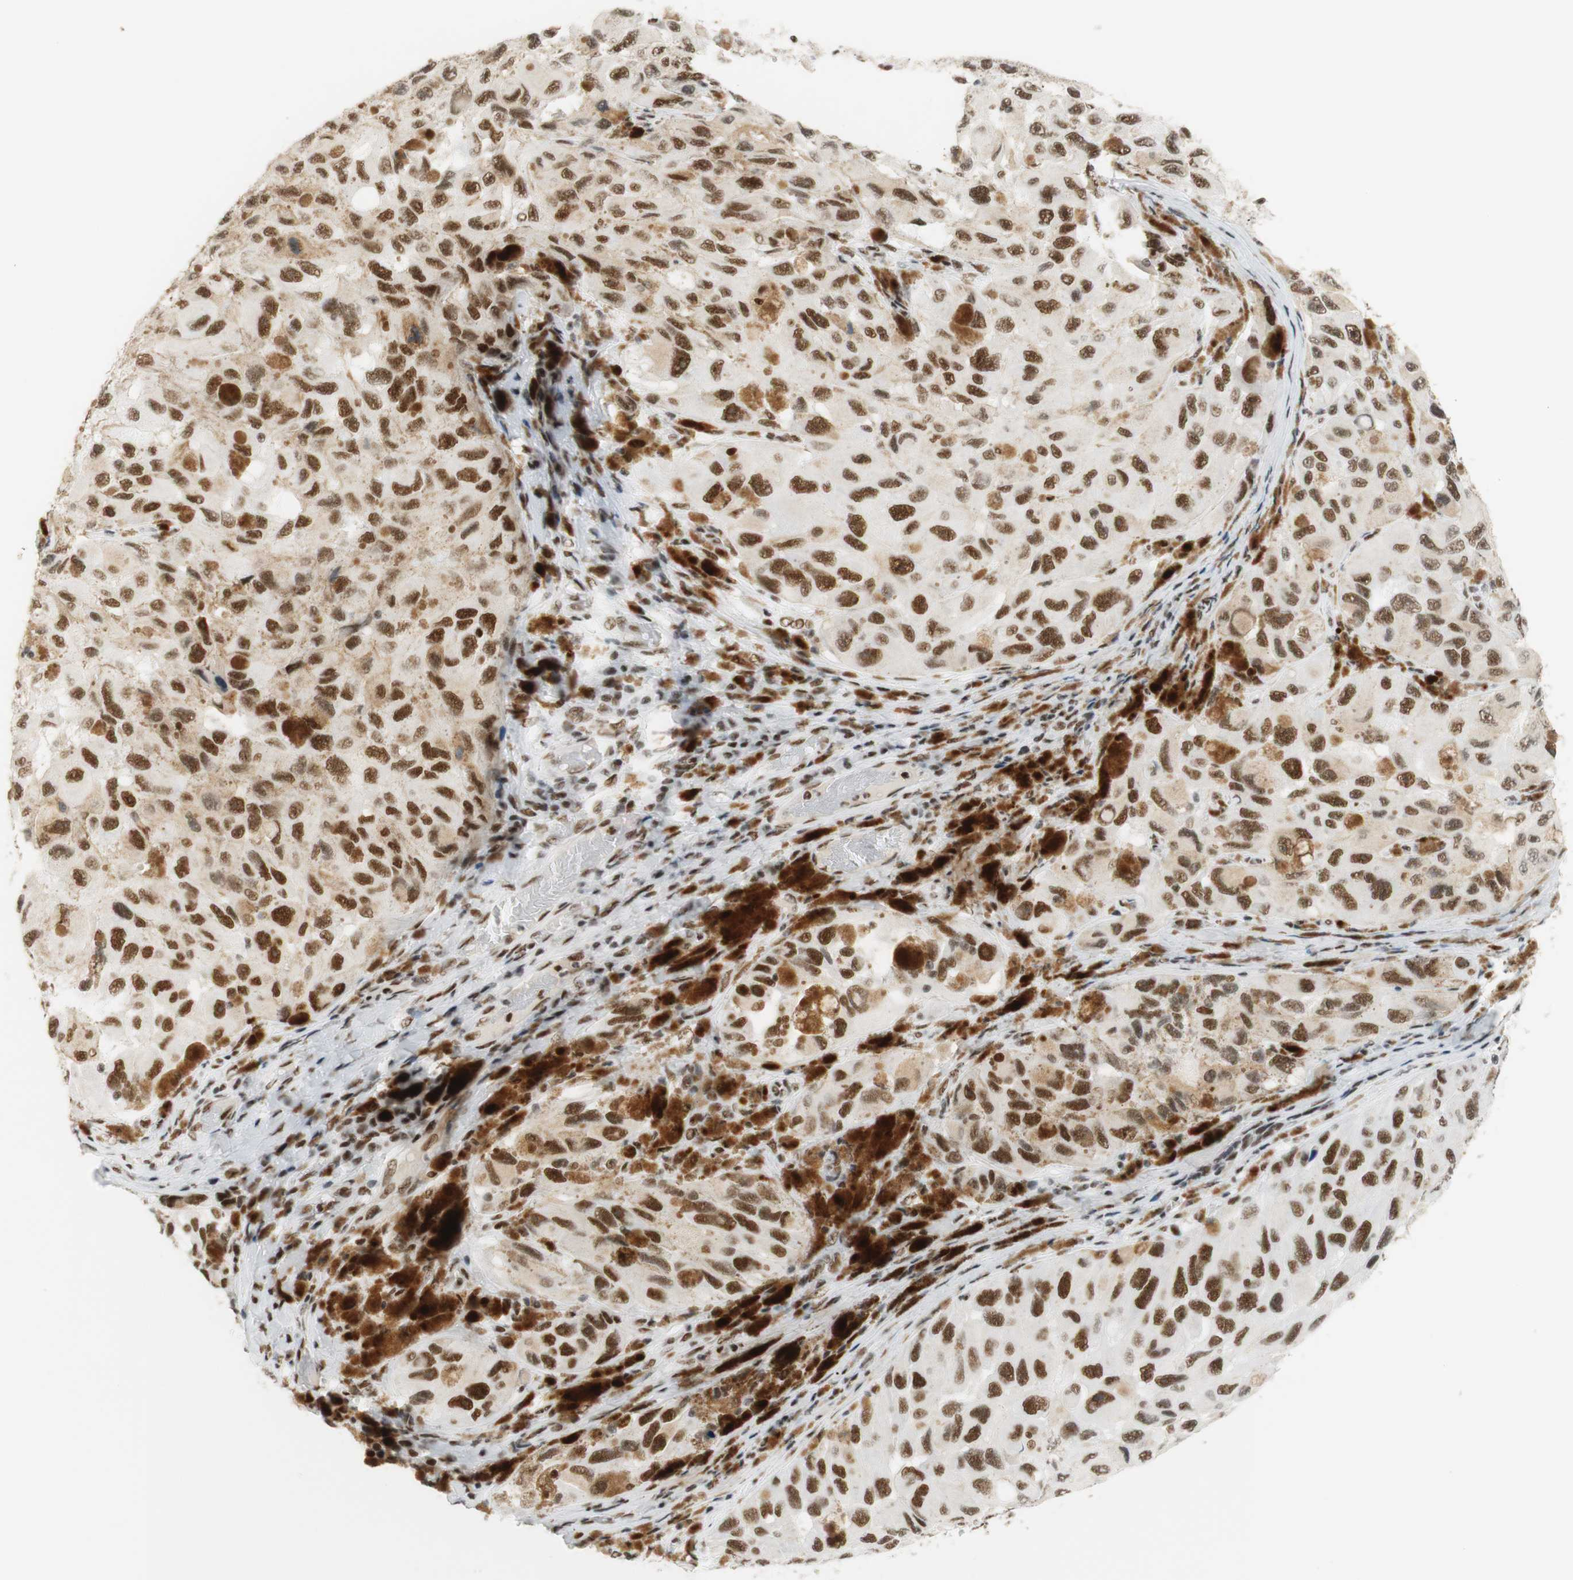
{"staining": {"intensity": "moderate", "quantity": "25%-75%", "location": "nuclear"}, "tissue": "melanoma", "cell_type": "Tumor cells", "image_type": "cancer", "snomed": [{"axis": "morphology", "description": "Malignant melanoma, NOS"}, {"axis": "topography", "description": "Skin"}], "caption": "Protein staining shows moderate nuclear staining in about 25%-75% of tumor cells in melanoma.", "gene": "RNF20", "patient": {"sex": "female", "age": 73}}